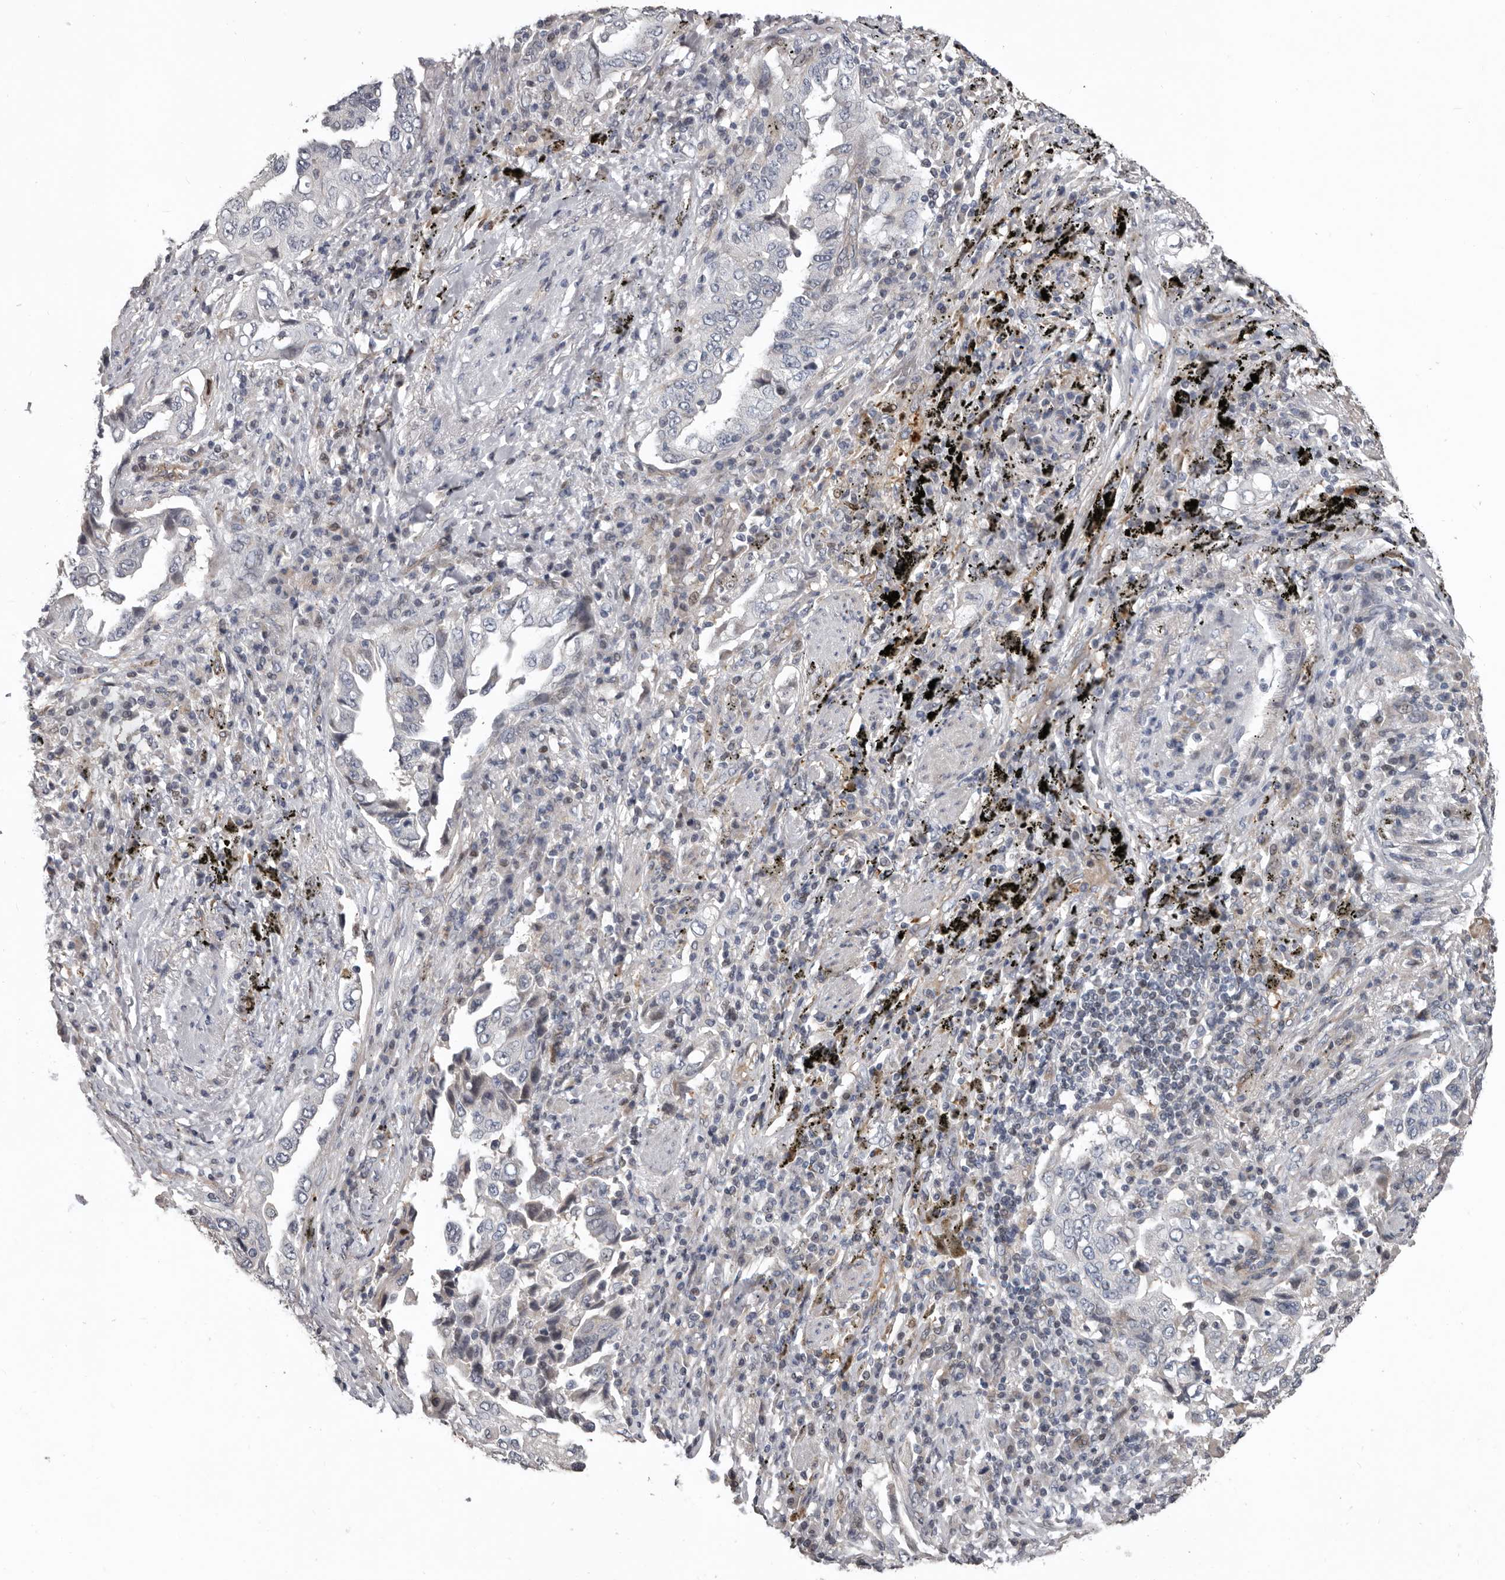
{"staining": {"intensity": "negative", "quantity": "none", "location": "none"}, "tissue": "lung cancer", "cell_type": "Tumor cells", "image_type": "cancer", "snomed": [{"axis": "morphology", "description": "Adenocarcinoma, NOS"}, {"axis": "topography", "description": "Lung"}], "caption": "Immunohistochemical staining of human adenocarcinoma (lung) displays no significant positivity in tumor cells. Brightfield microscopy of immunohistochemistry stained with DAB (3,3'-diaminobenzidine) (brown) and hematoxylin (blue), captured at high magnification.", "gene": "RNF217", "patient": {"sex": "female", "age": 51}}